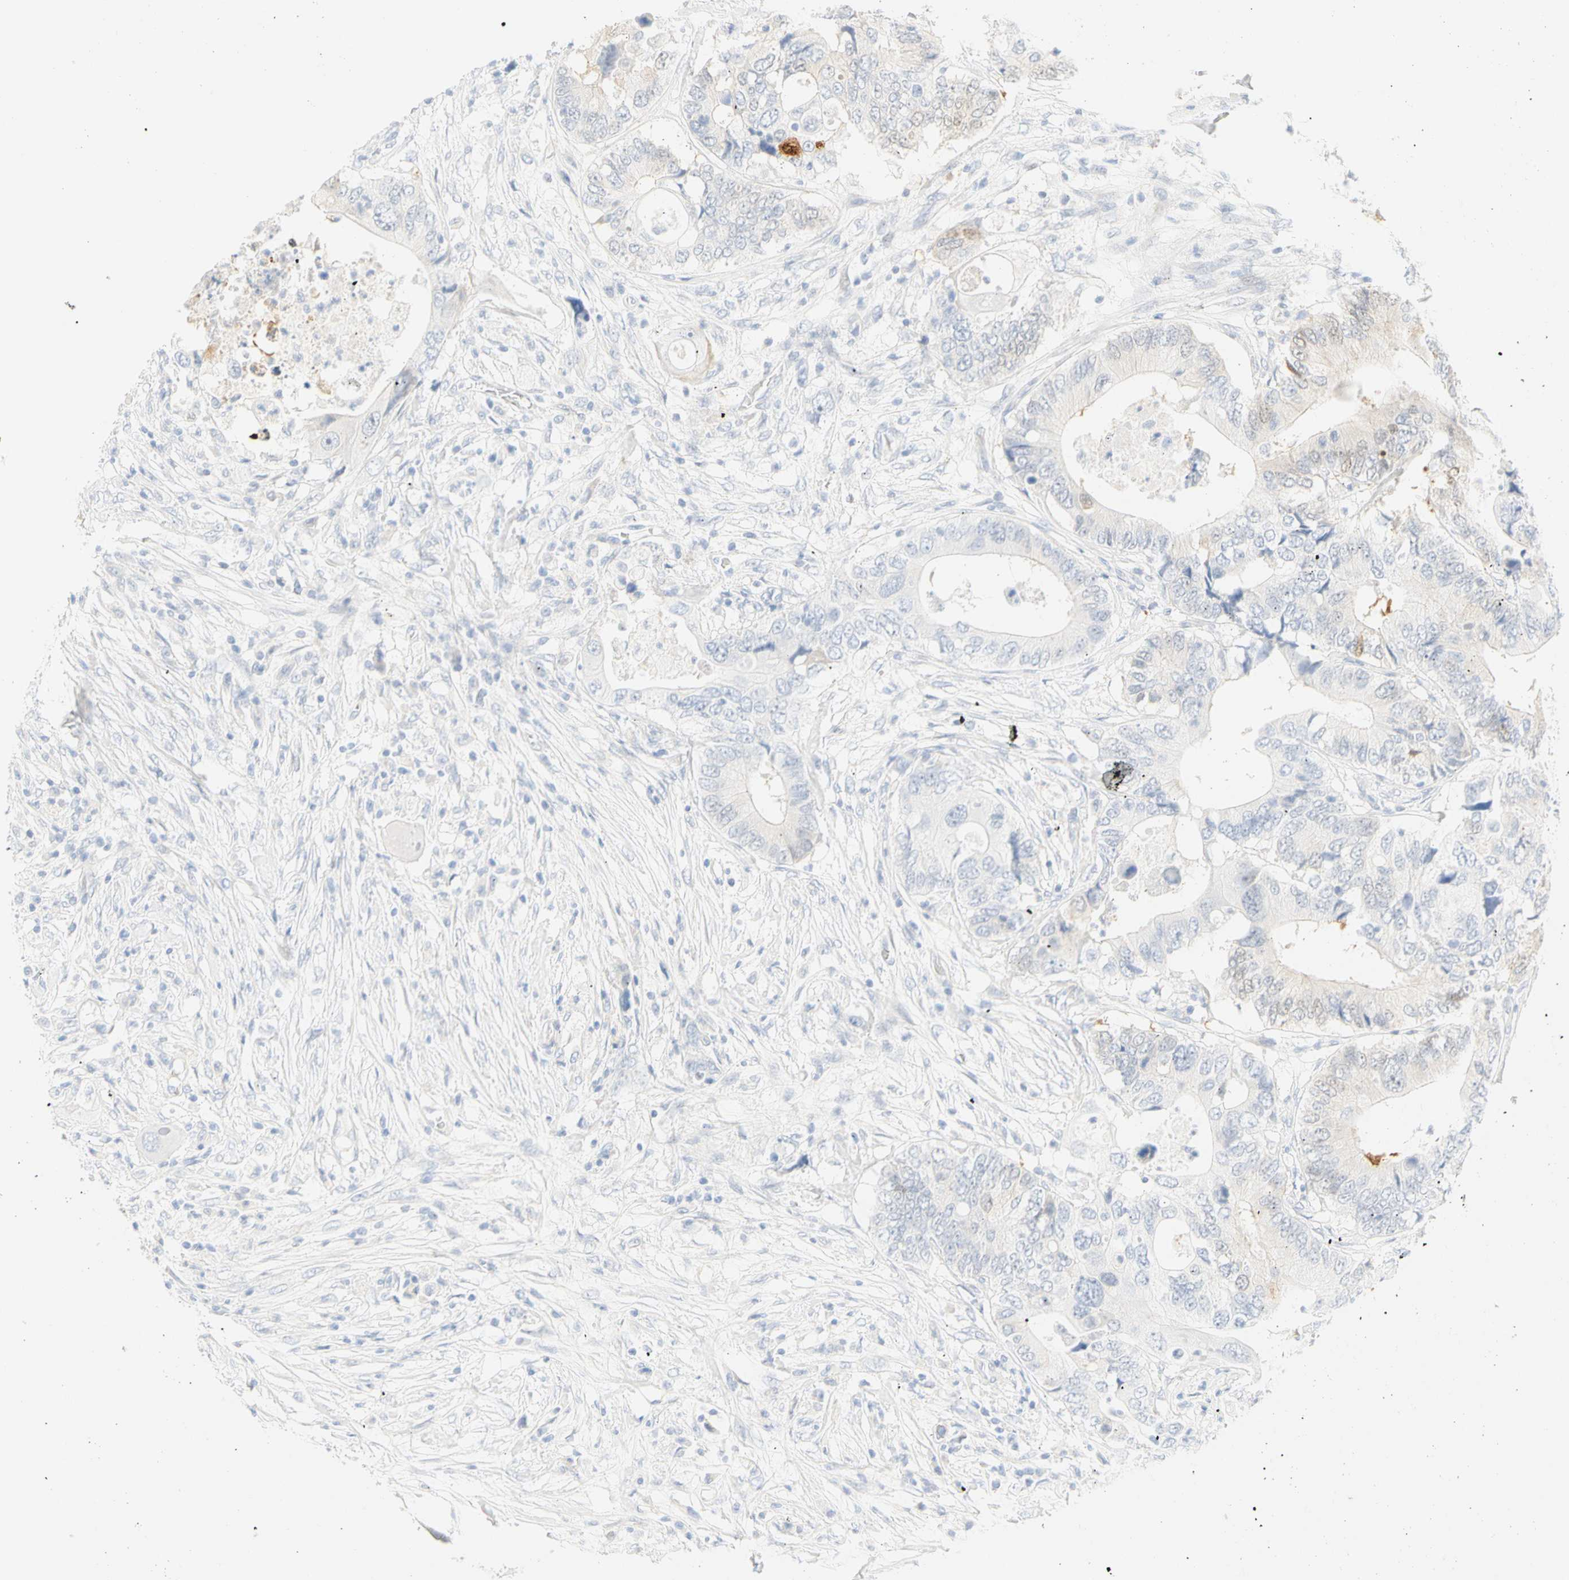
{"staining": {"intensity": "negative", "quantity": "none", "location": "none"}, "tissue": "colorectal cancer", "cell_type": "Tumor cells", "image_type": "cancer", "snomed": [{"axis": "morphology", "description": "Adenocarcinoma, NOS"}, {"axis": "topography", "description": "Colon"}], "caption": "Adenocarcinoma (colorectal) was stained to show a protein in brown. There is no significant positivity in tumor cells.", "gene": "SELENBP1", "patient": {"sex": "male", "age": 71}}